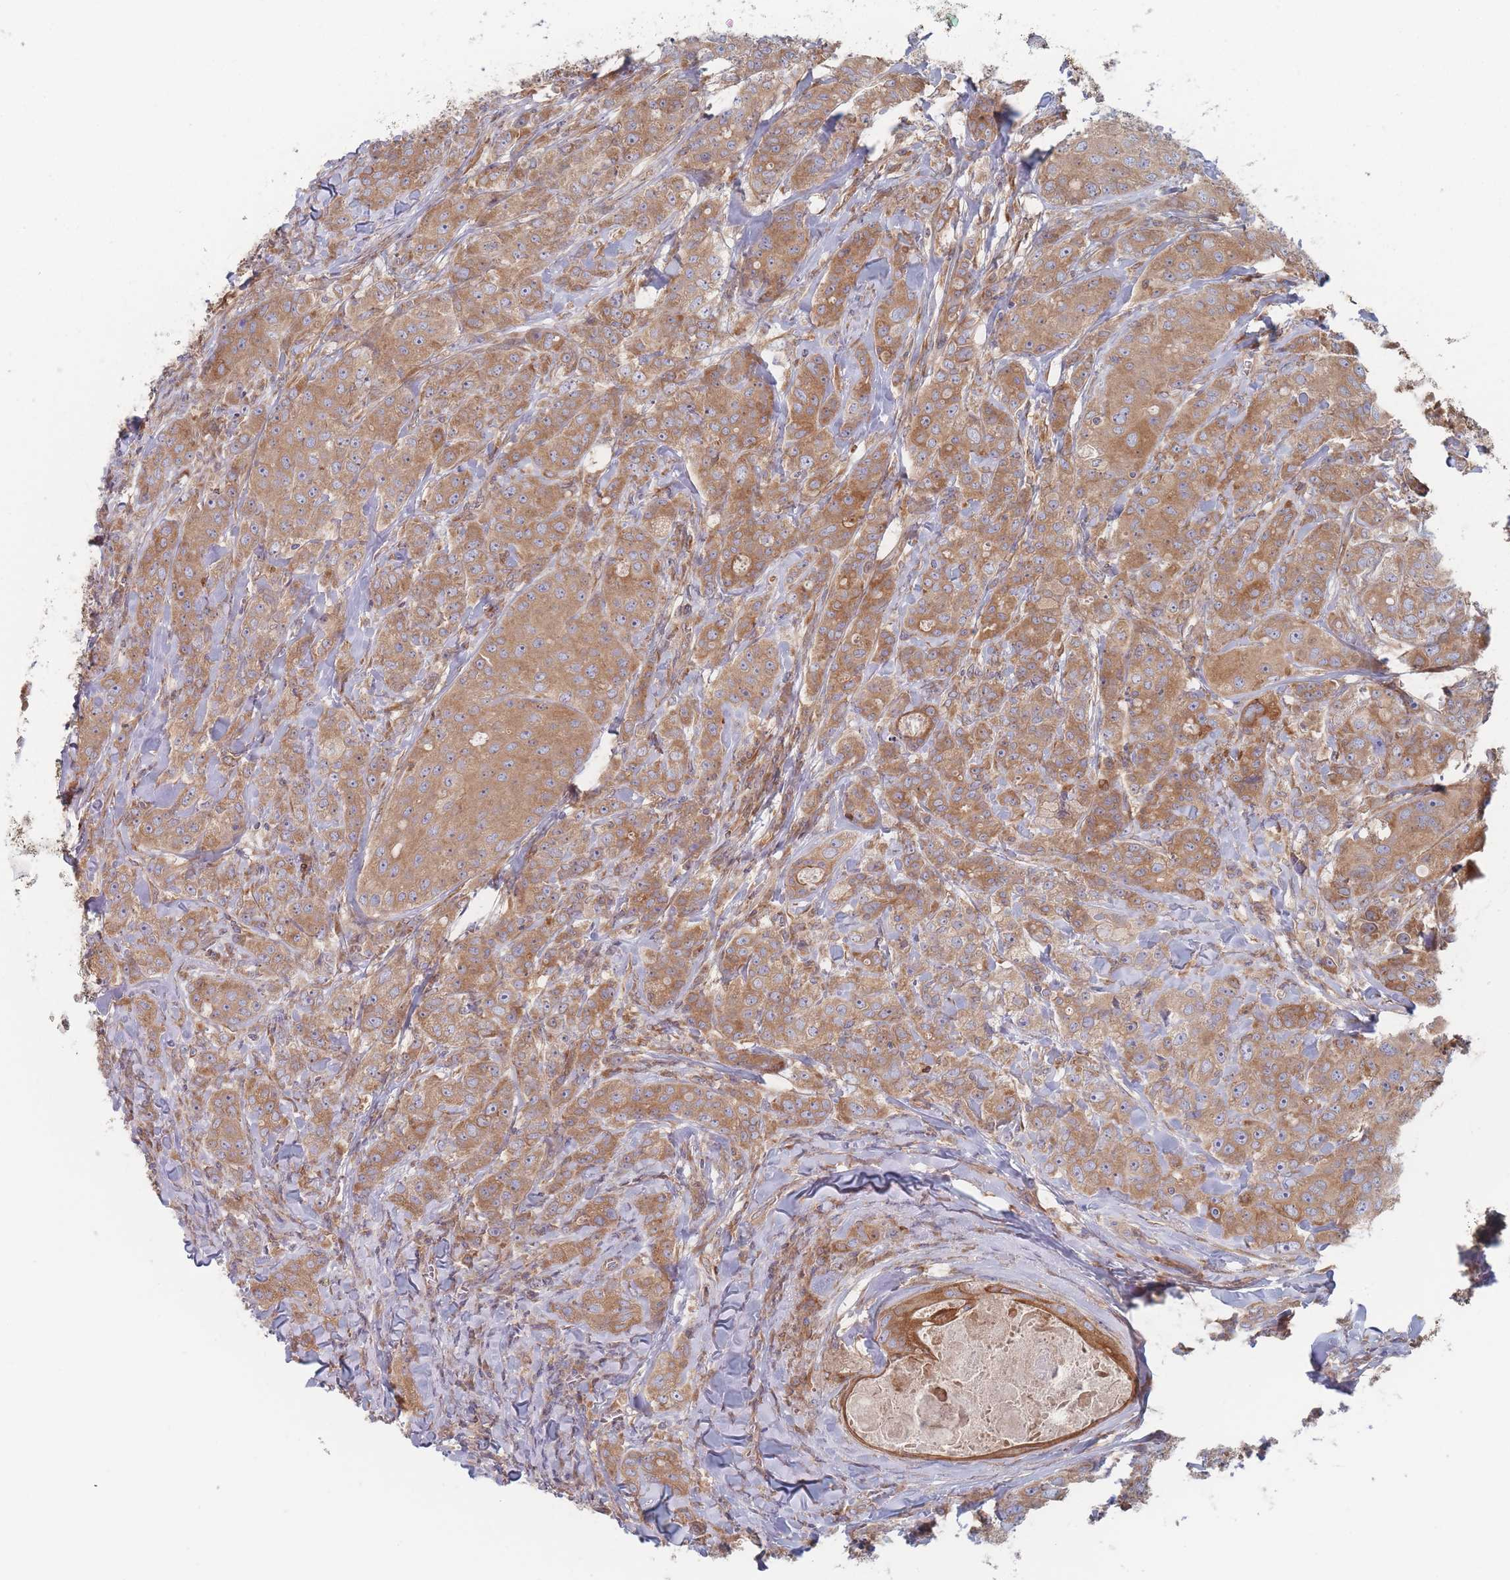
{"staining": {"intensity": "moderate", "quantity": ">75%", "location": "cytoplasmic/membranous"}, "tissue": "breast cancer", "cell_type": "Tumor cells", "image_type": "cancer", "snomed": [{"axis": "morphology", "description": "Duct carcinoma"}, {"axis": "topography", "description": "Breast"}], "caption": "Breast cancer (infiltrating ductal carcinoma) stained with a protein marker demonstrates moderate staining in tumor cells.", "gene": "KDSR", "patient": {"sex": "female", "age": 43}}